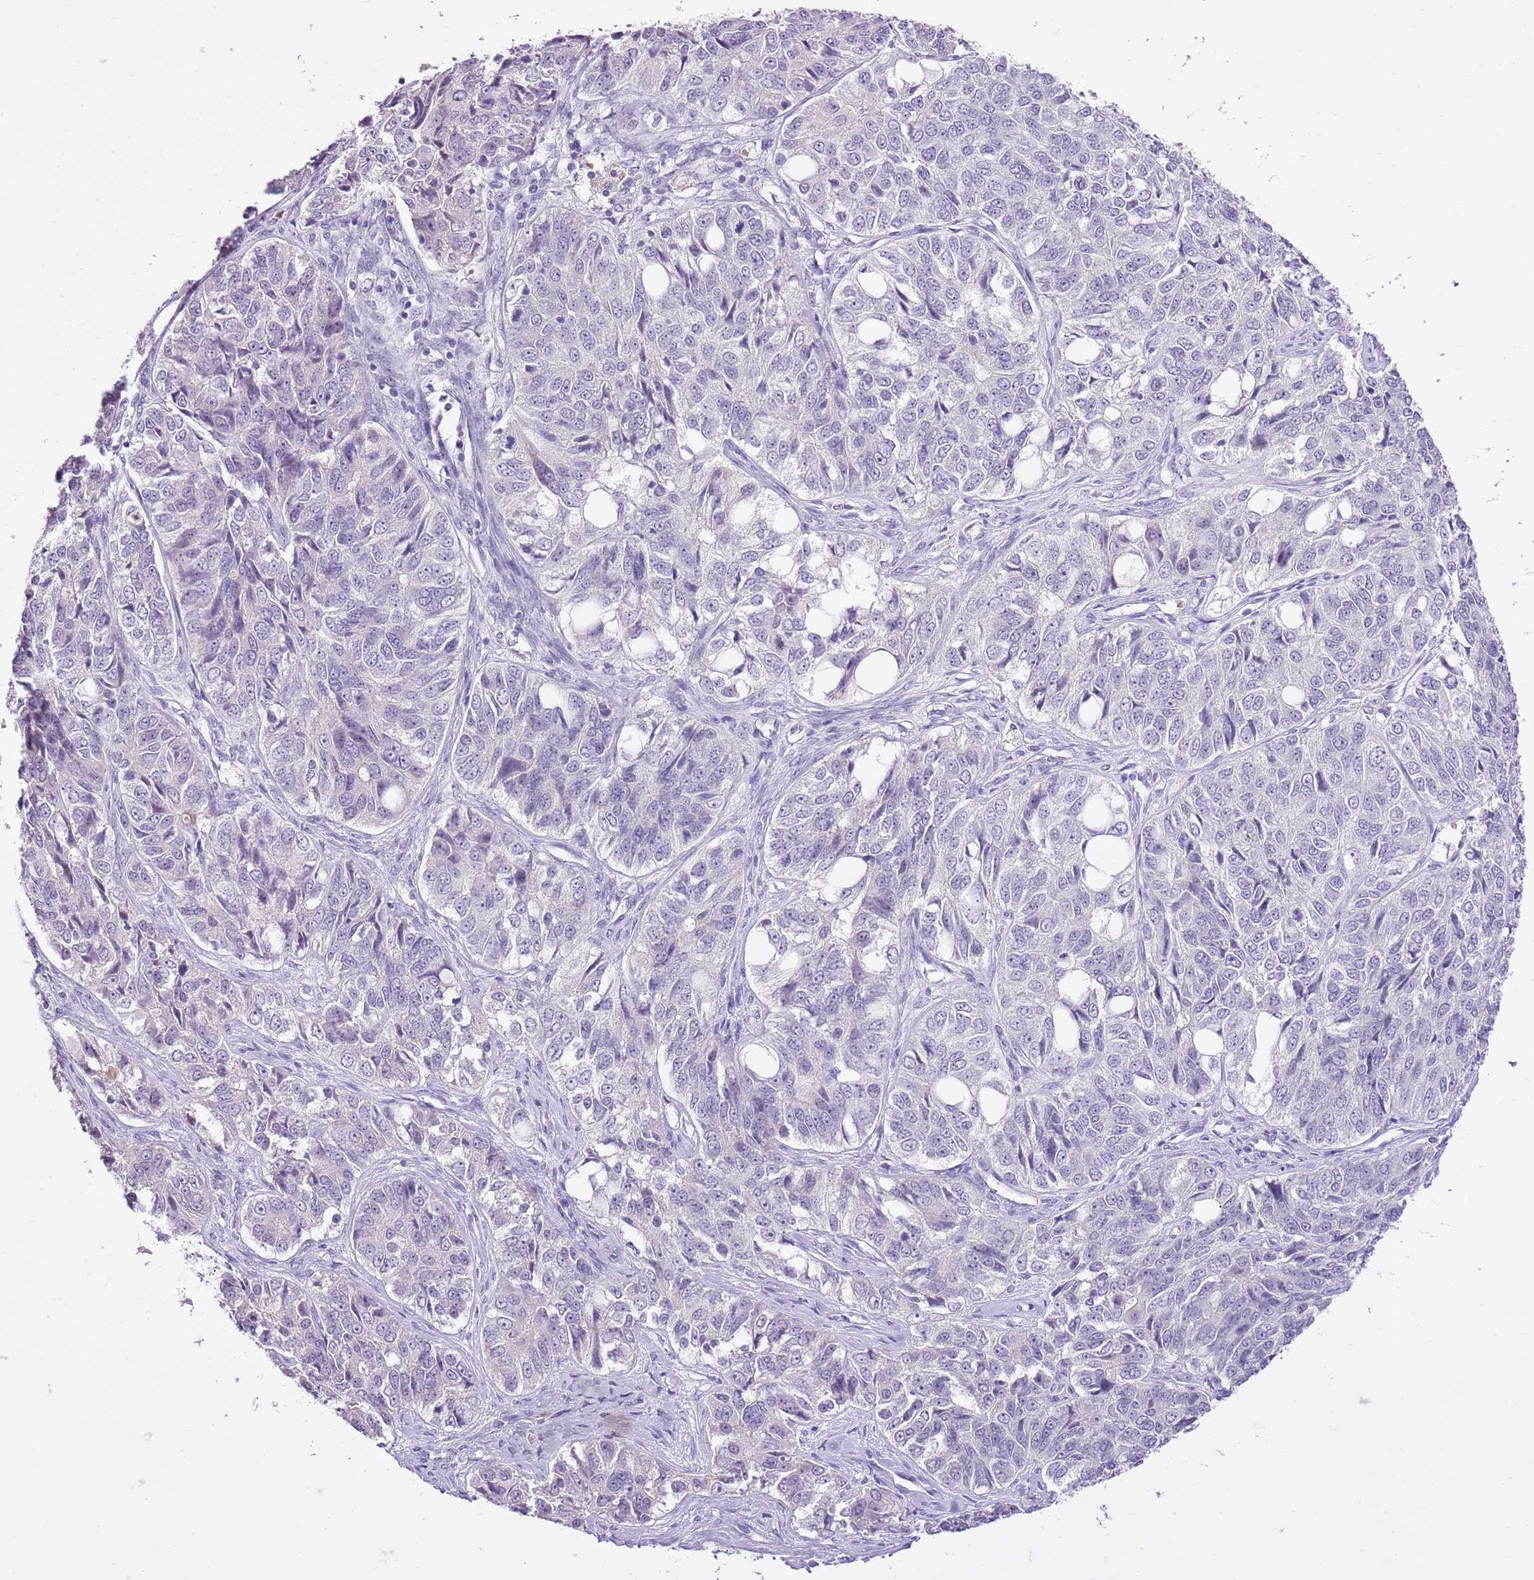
{"staining": {"intensity": "negative", "quantity": "none", "location": "none"}, "tissue": "ovarian cancer", "cell_type": "Tumor cells", "image_type": "cancer", "snomed": [{"axis": "morphology", "description": "Carcinoma, endometroid"}, {"axis": "topography", "description": "Ovary"}], "caption": "This is a image of immunohistochemistry staining of endometroid carcinoma (ovarian), which shows no staining in tumor cells. (DAB immunohistochemistry (IHC) with hematoxylin counter stain).", "gene": "XPO7", "patient": {"sex": "female", "age": 51}}